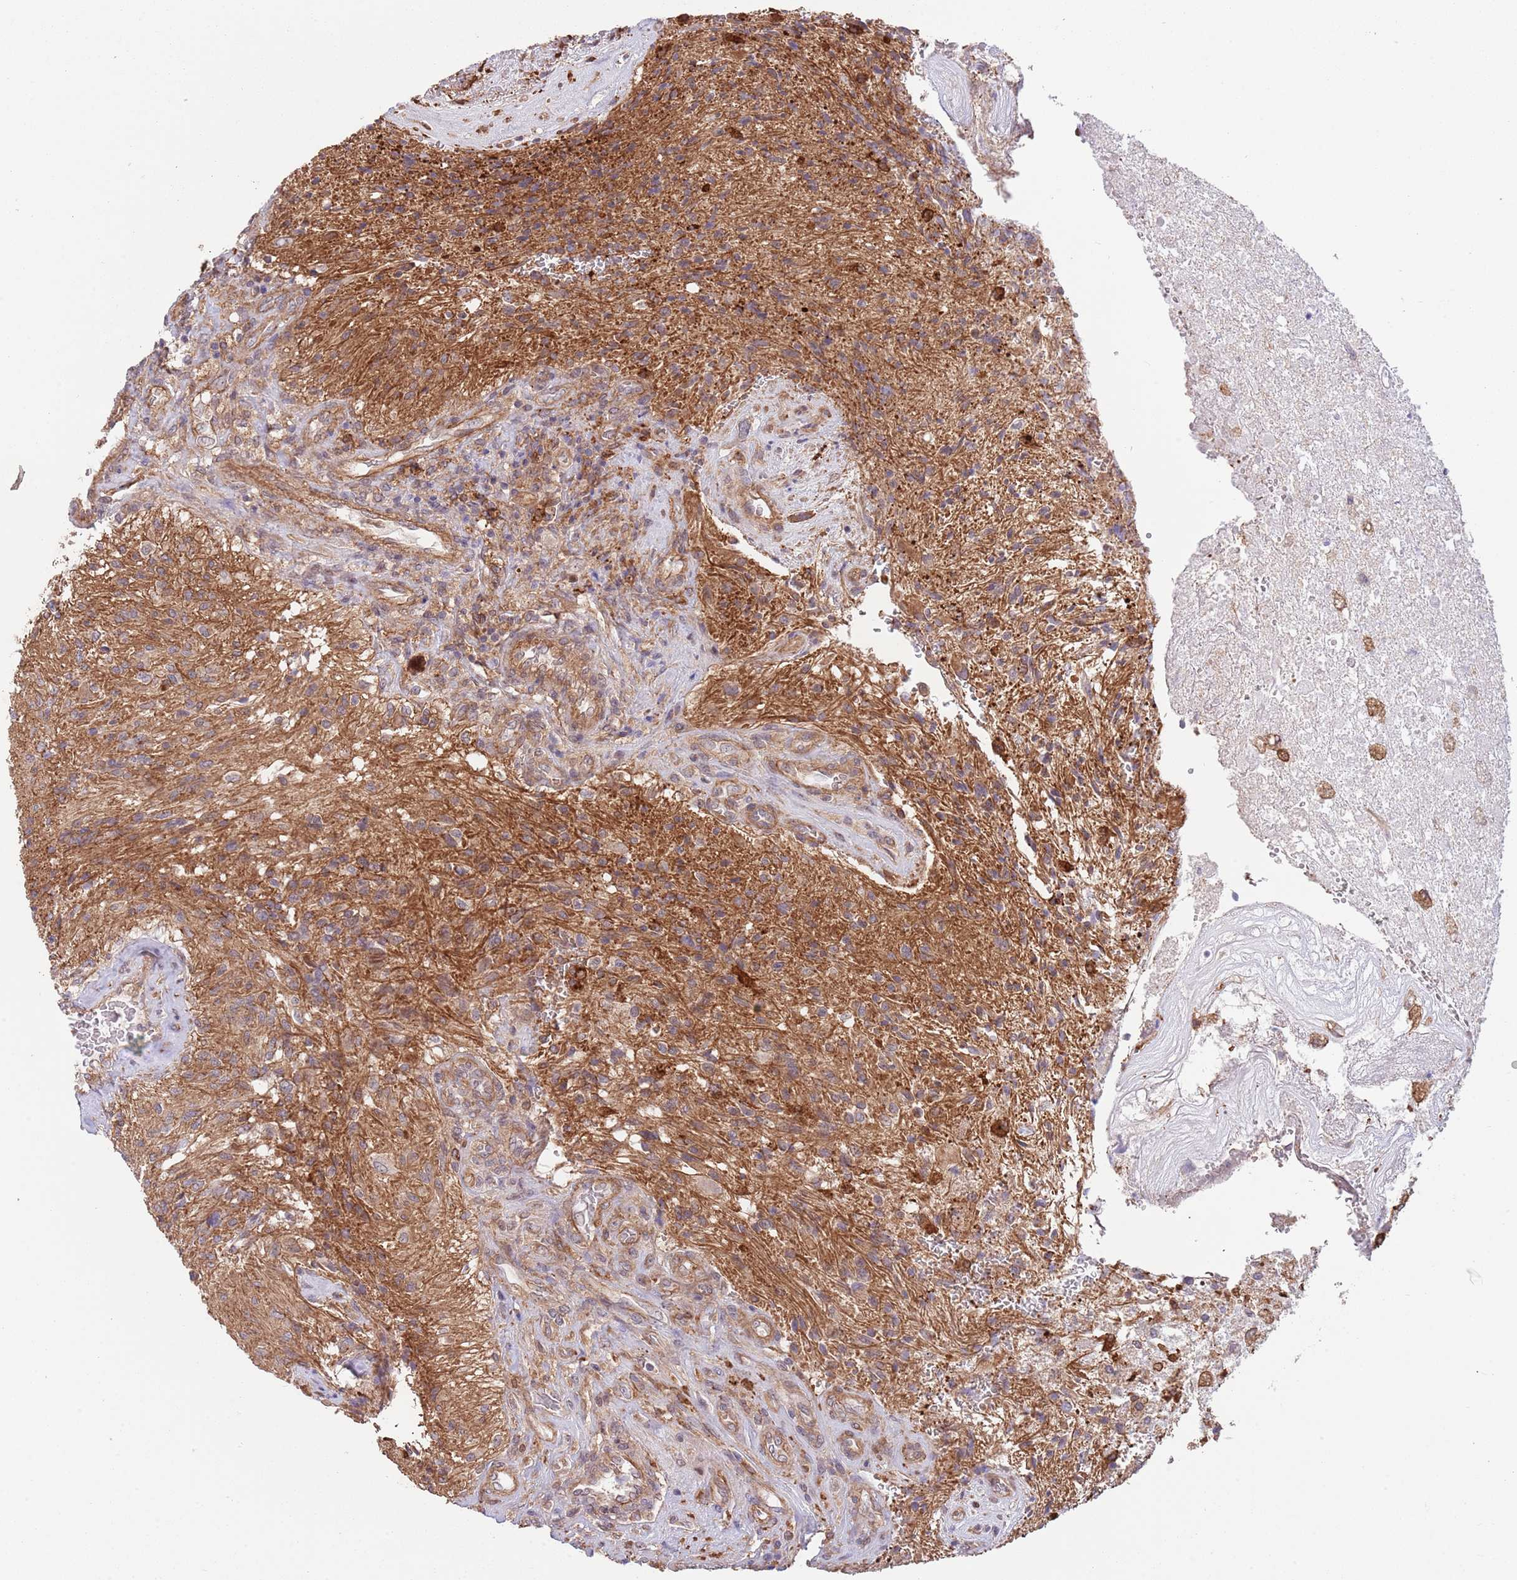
{"staining": {"intensity": "weak", "quantity": "25%-75%", "location": "cytoplasmic/membranous"}, "tissue": "glioma", "cell_type": "Tumor cells", "image_type": "cancer", "snomed": [{"axis": "morphology", "description": "Glioma, malignant, High grade"}, {"axis": "topography", "description": "Brain"}], "caption": "An immunohistochemistry histopathology image of neoplastic tissue is shown. Protein staining in brown shows weak cytoplasmic/membranous positivity in malignant glioma (high-grade) within tumor cells.", "gene": "CREBZF", "patient": {"sex": "male", "age": 56}}